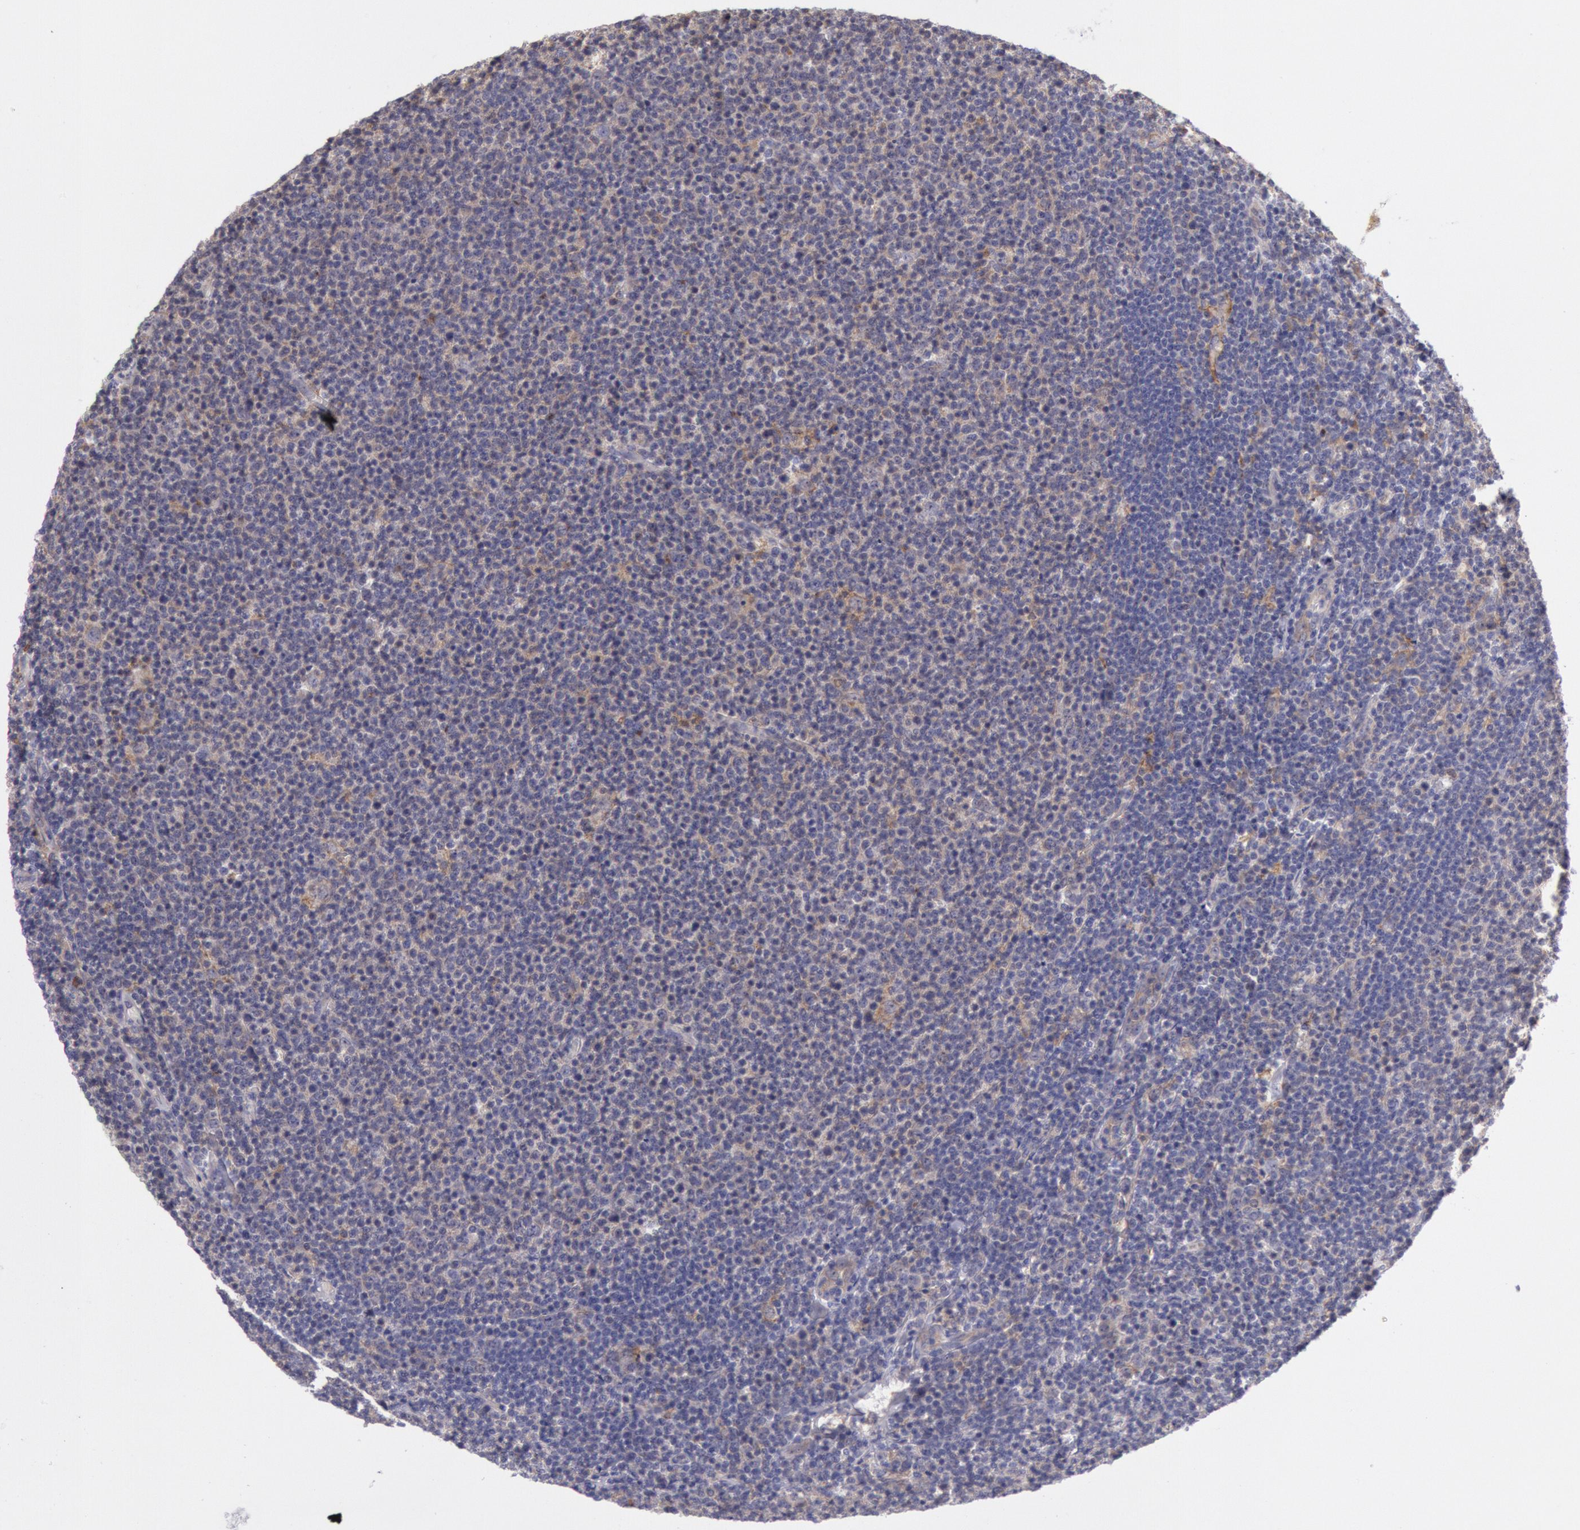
{"staining": {"intensity": "weak", "quantity": "<25%", "location": "cytoplasmic/membranous"}, "tissue": "lymphoma", "cell_type": "Tumor cells", "image_type": "cancer", "snomed": [{"axis": "morphology", "description": "Malignant lymphoma, non-Hodgkin's type, Low grade"}, {"axis": "topography", "description": "Lymph node"}], "caption": "Immunohistochemistry (IHC) image of neoplastic tissue: low-grade malignant lymphoma, non-Hodgkin's type stained with DAB reveals no significant protein staining in tumor cells. (Brightfield microscopy of DAB immunohistochemistry at high magnification).", "gene": "MYO5A", "patient": {"sex": "male", "age": 74}}